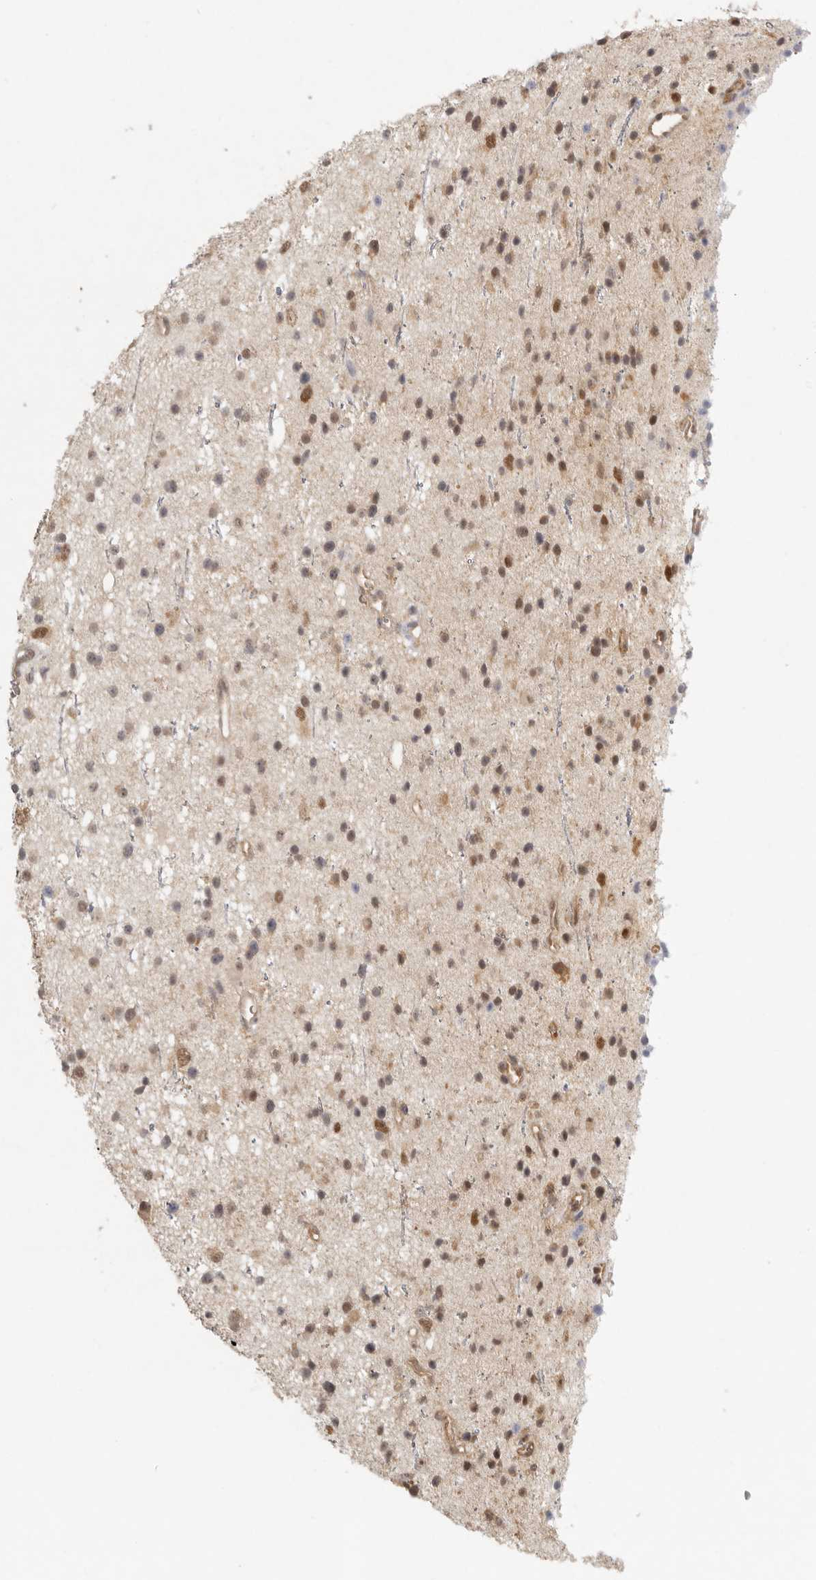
{"staining": {"intensity": "moderate", "quantity": ">75%", "location": "nuclear"}, "tissue": "glioma", "cell_type": "Tumor cells", "image_type": "cancer", "snomed": [{"axis": "morphology", "description": "Glioma, malignant, Low grade"}, {"axis": "topography", "description": "Cerebral cortex"}], "caption": "Immunohistochemistry (IHC) image of glioma stained for a protein (brown), which exhibits medium levels of moderate nuclear staining in approximately >75% of tumor cells.", "gene": "PSMA5", "patient": {"sex": "female", "age": 39}}